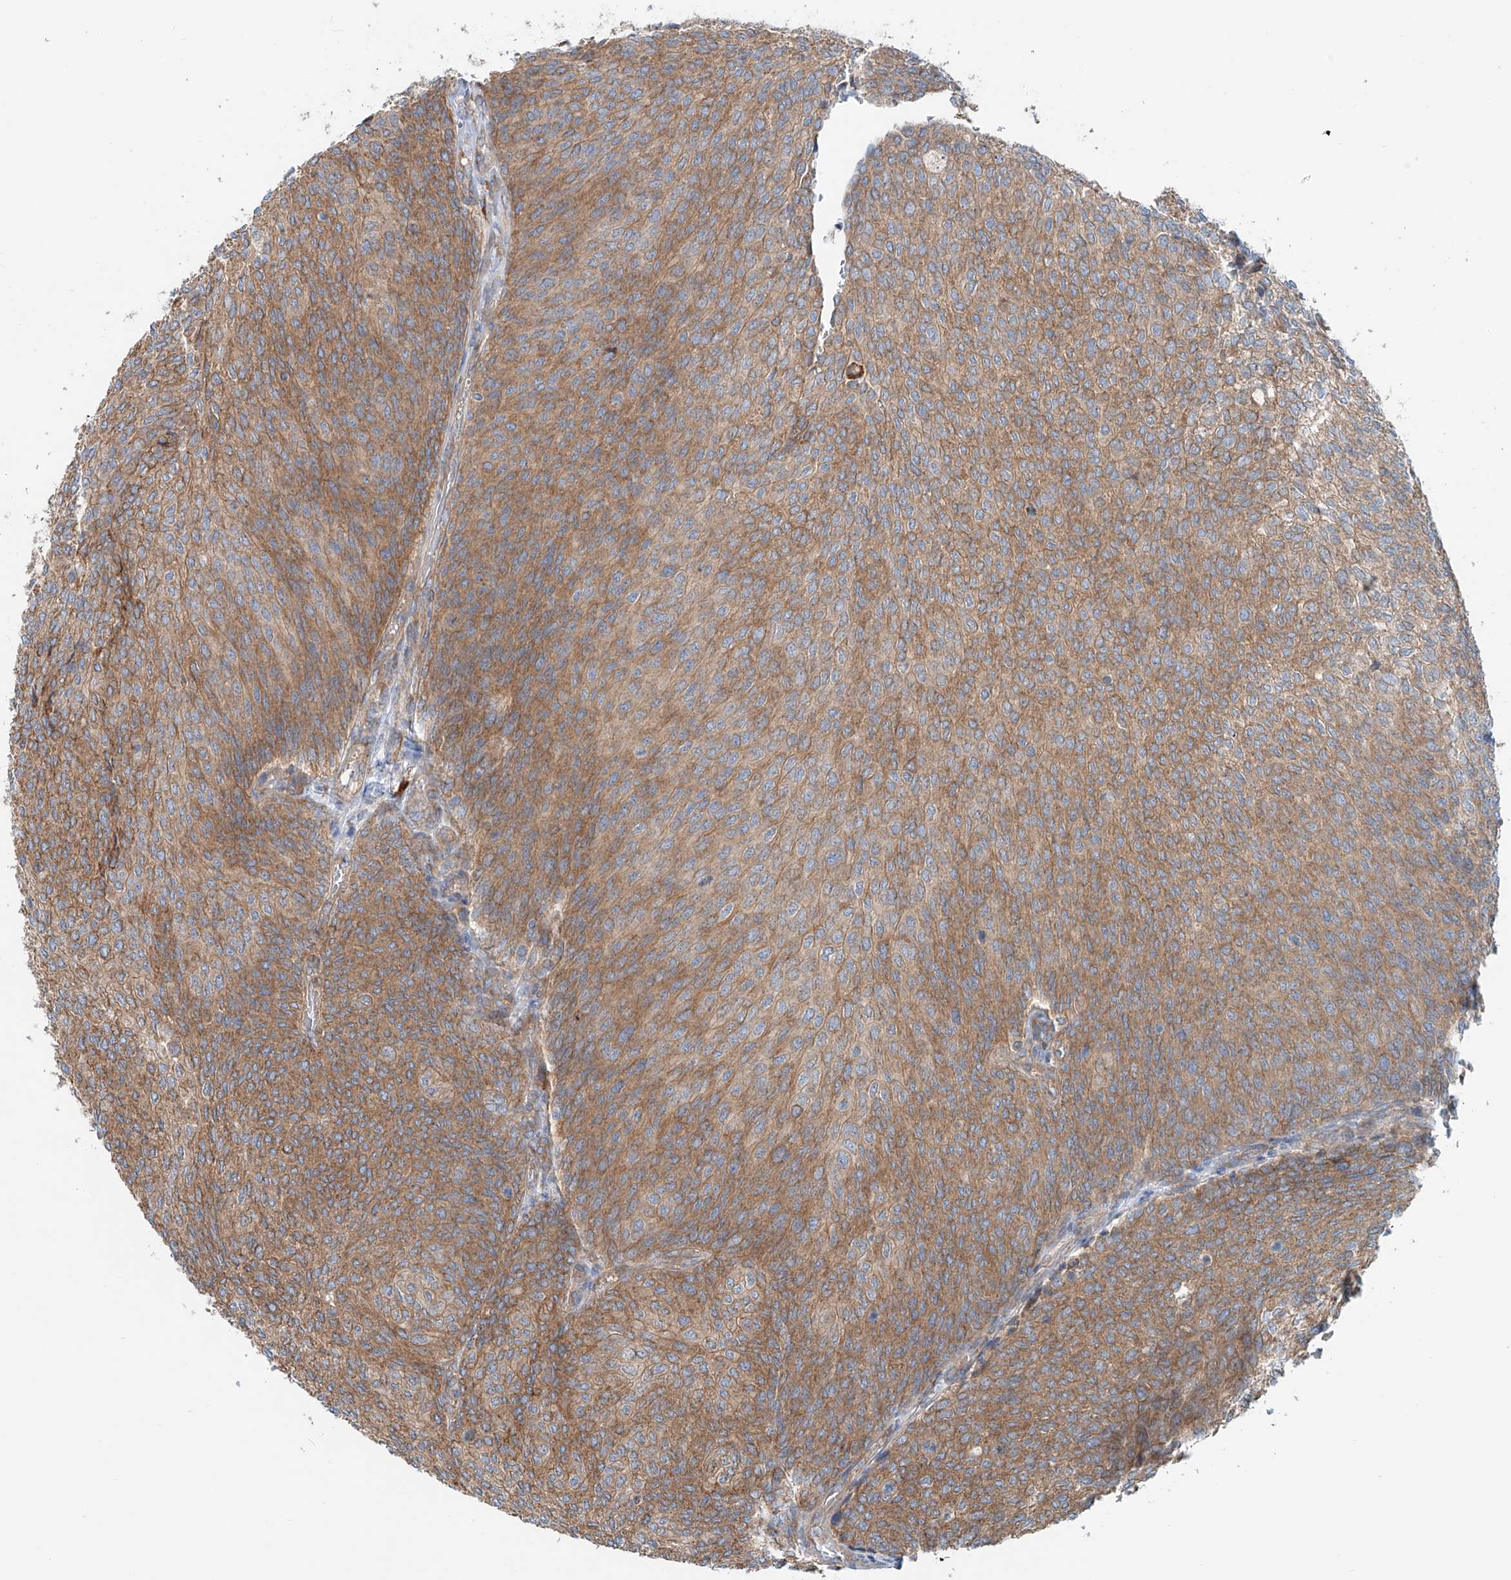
{"staining": {"intensity": "moderate", "quantity": ">75%", "location": "cytoplasmic/membranous"}, "tissue": "urothelial cancer", "cell_type": "Tumor cells", "image_type": "cancer", "snomed": [{"axis": "morphology", "description": "Urothelial carcinoma, Low grade"}, {"axis": "topography", "description": "Urinary bladder"}], "caption": "The image displays immunohistochemical staining of urothelial cancer. There is moderate cytoplasmic/membranous expression is identified in about >75% of tumor cells.", "gene": "SNAP29", "patient": {"sex": "female", "age": 79}}